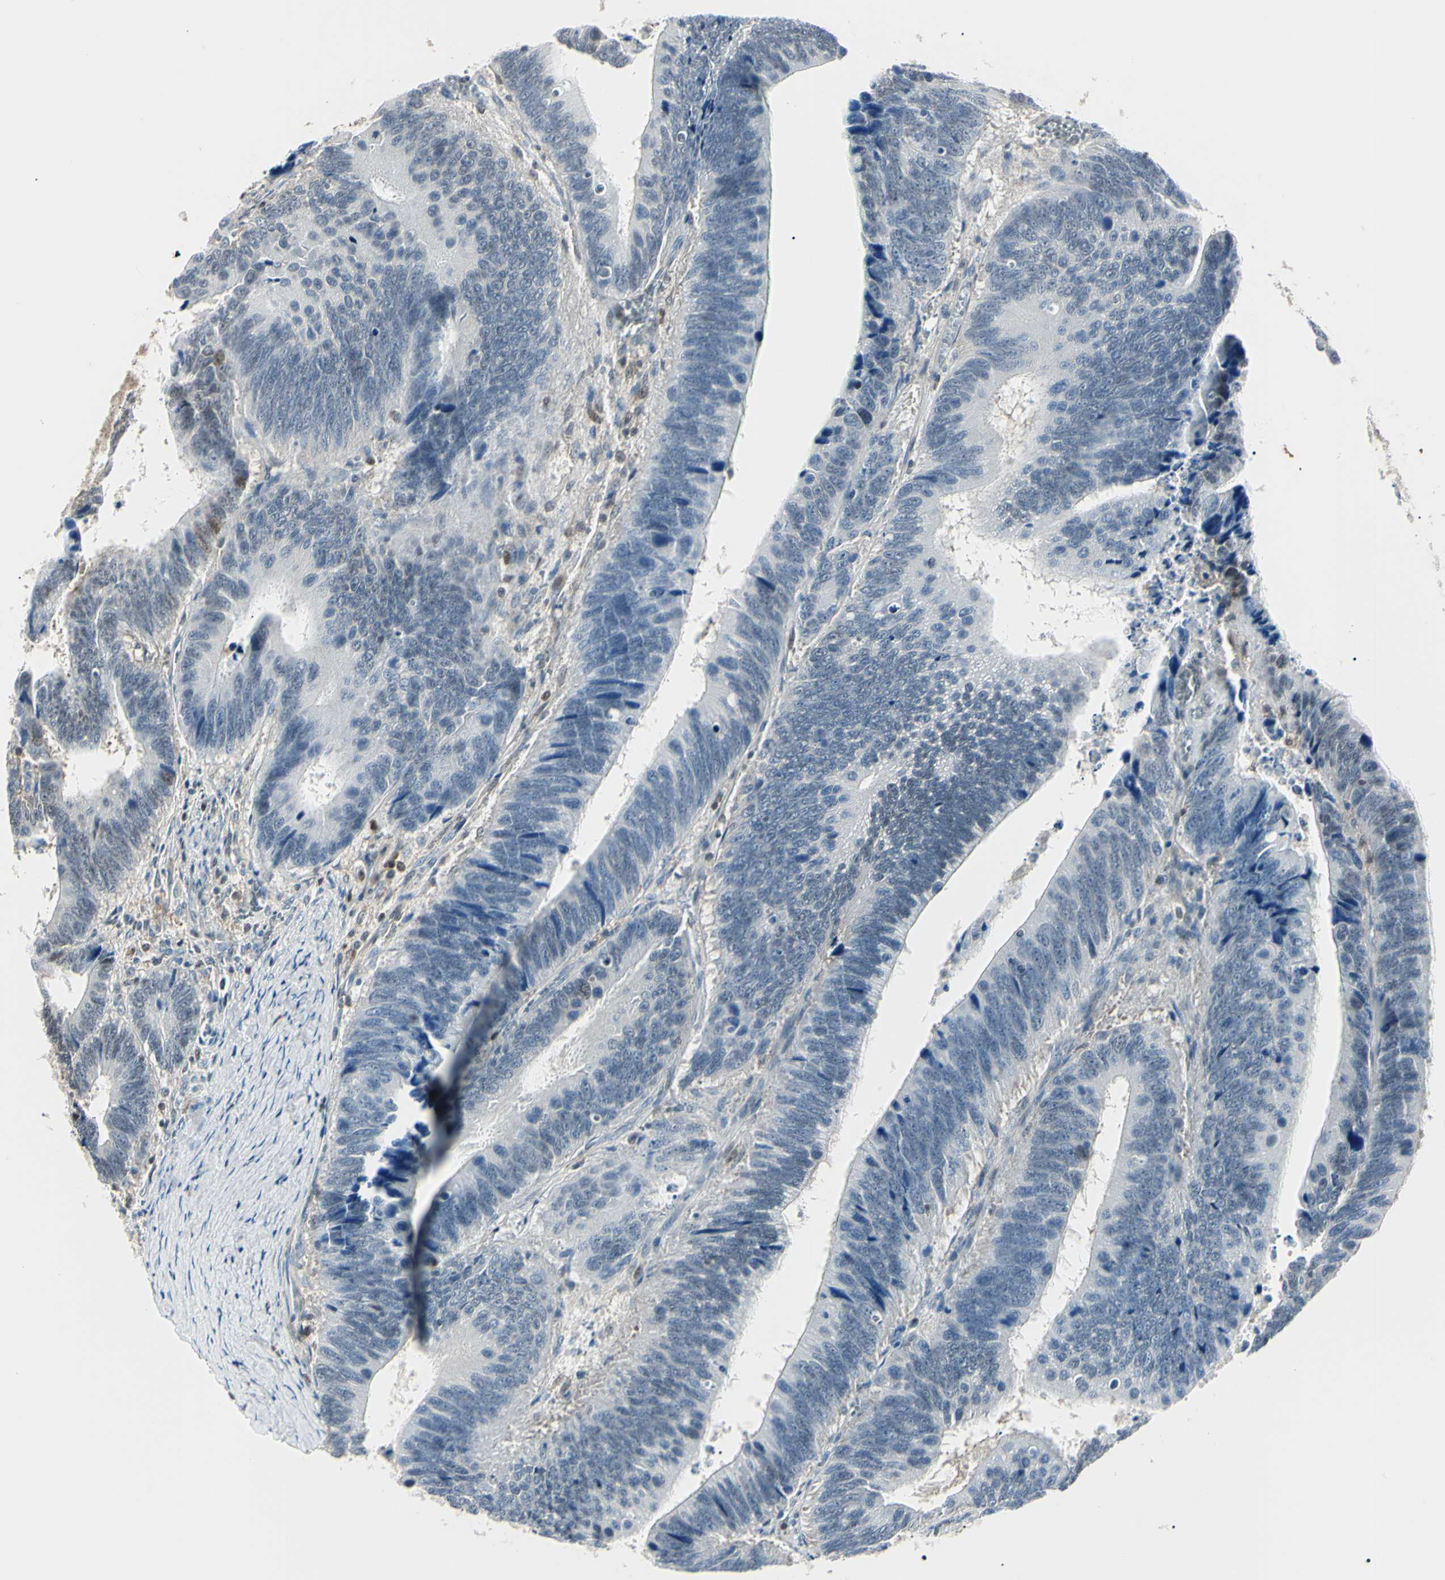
{"staining": {"intensity": "negative", "quantity": "none", "location": "none"}, "tissue": "colorectal cancer", "cell_type": "Tumor cells", "image_type": "cancer", "snomed": [{"axis": "morphology", "description": "Adenocarcinoma, NOS"}, {"axis": "topography", "description": "Colon"}], "caption": "Tumor cells are negative for protein expression in human adenocarcinoma (colorectal). Nuclei are stained in blue.", "gene": "PGK1", "patient": {"sex": "male", "age": 72}}